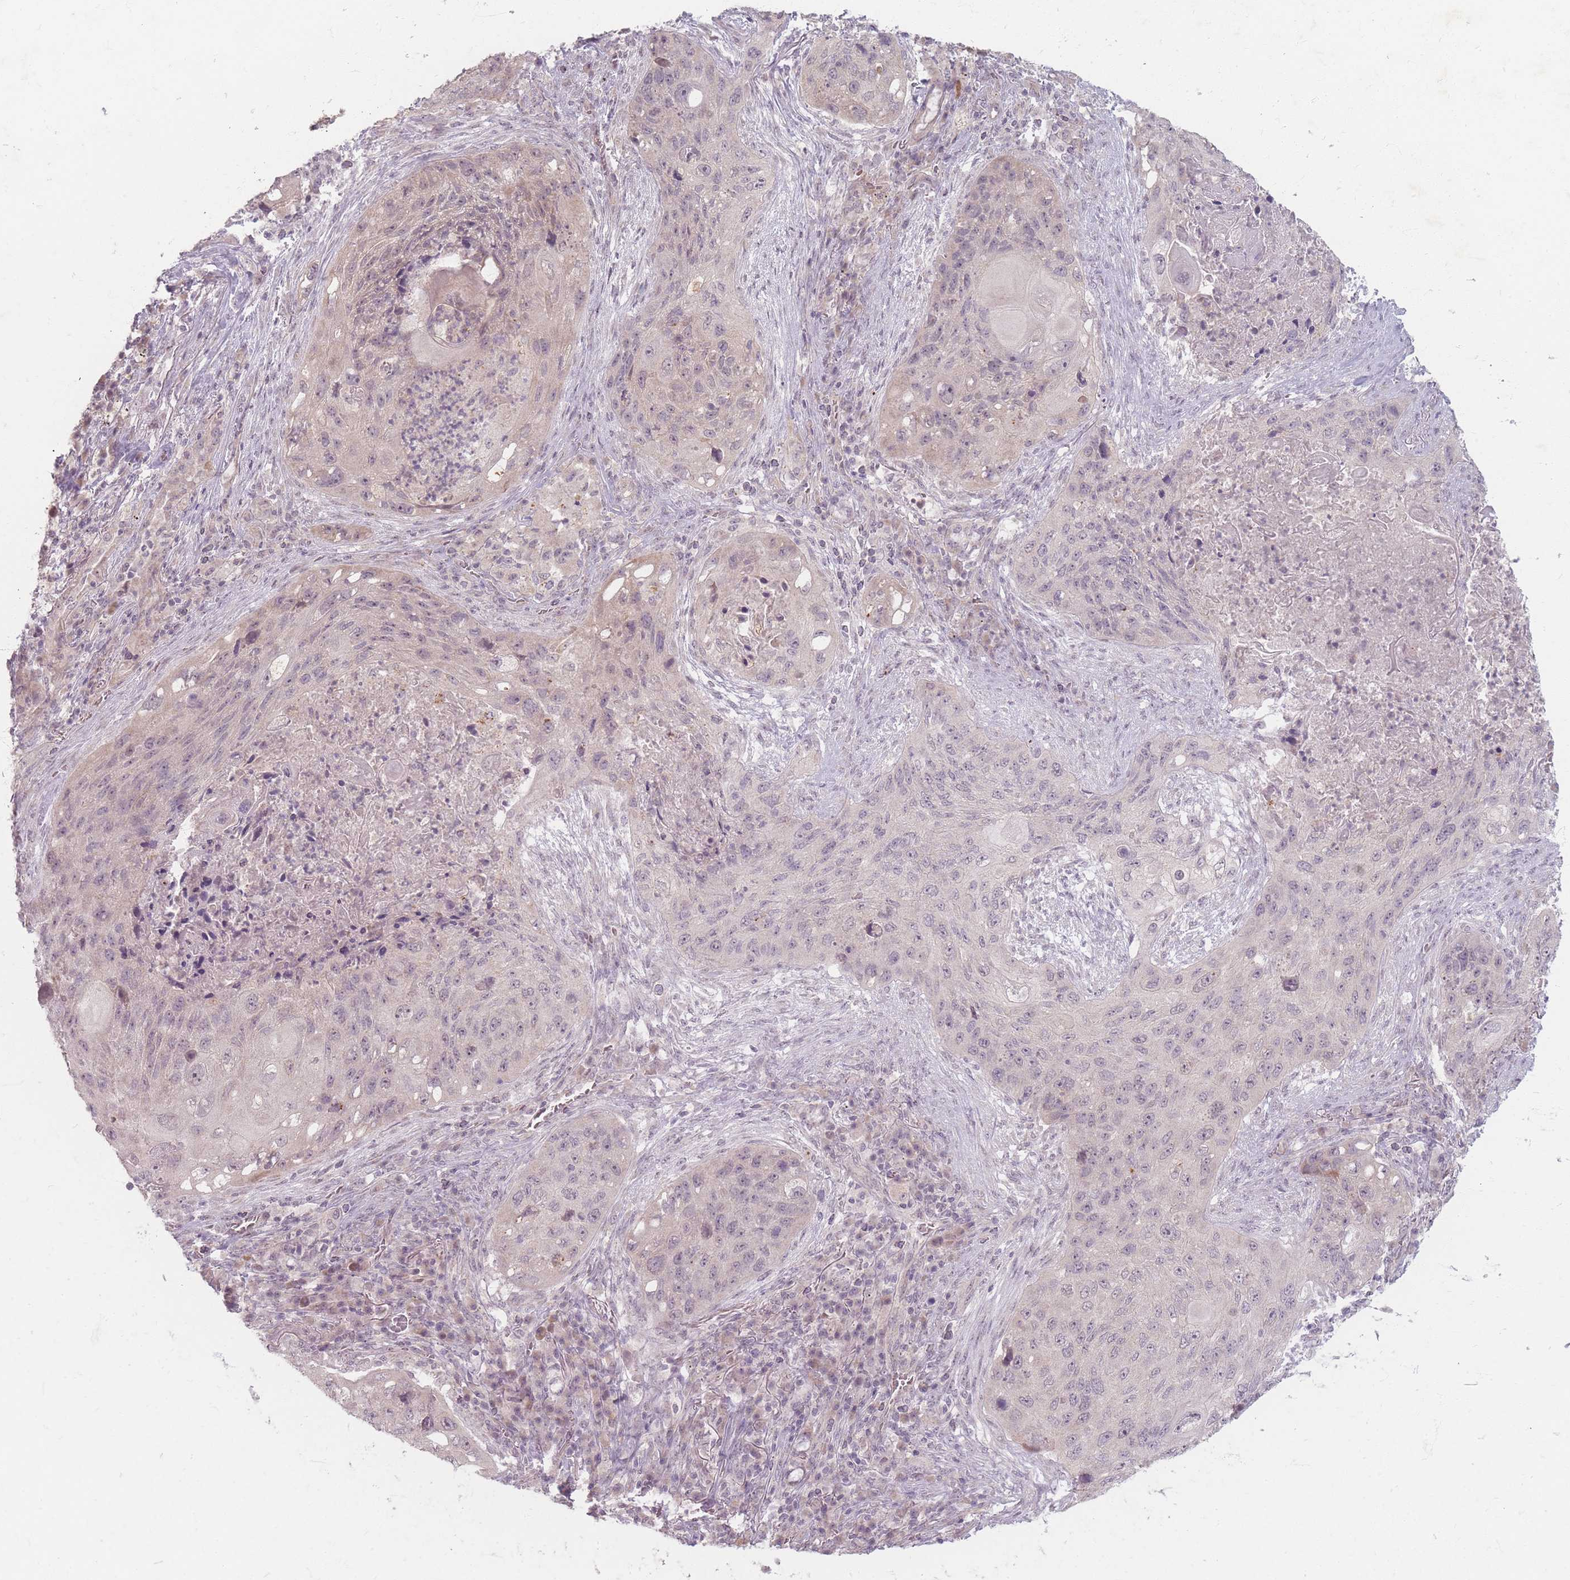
{"staining": {"intensity": "weak", "quantity": "<25%", "location": "cytoplasmic/membranous"}, "tissue": "lung cancer", "cell_type": "Tumor cells", "image_type": "cancer", "snomed": [{"axis": "morphology", "description": "Squamous cell carcinoma, NOS"}, {"axis": "topography", "description": "Lung"}], "caption": "A photomicrograph of squamous cell carcinoma (lung) stained for a protein reveals no brown staining in tumor cells.", "gene": "GABRA6", "patient": {"sex": "female", "age": 63}}